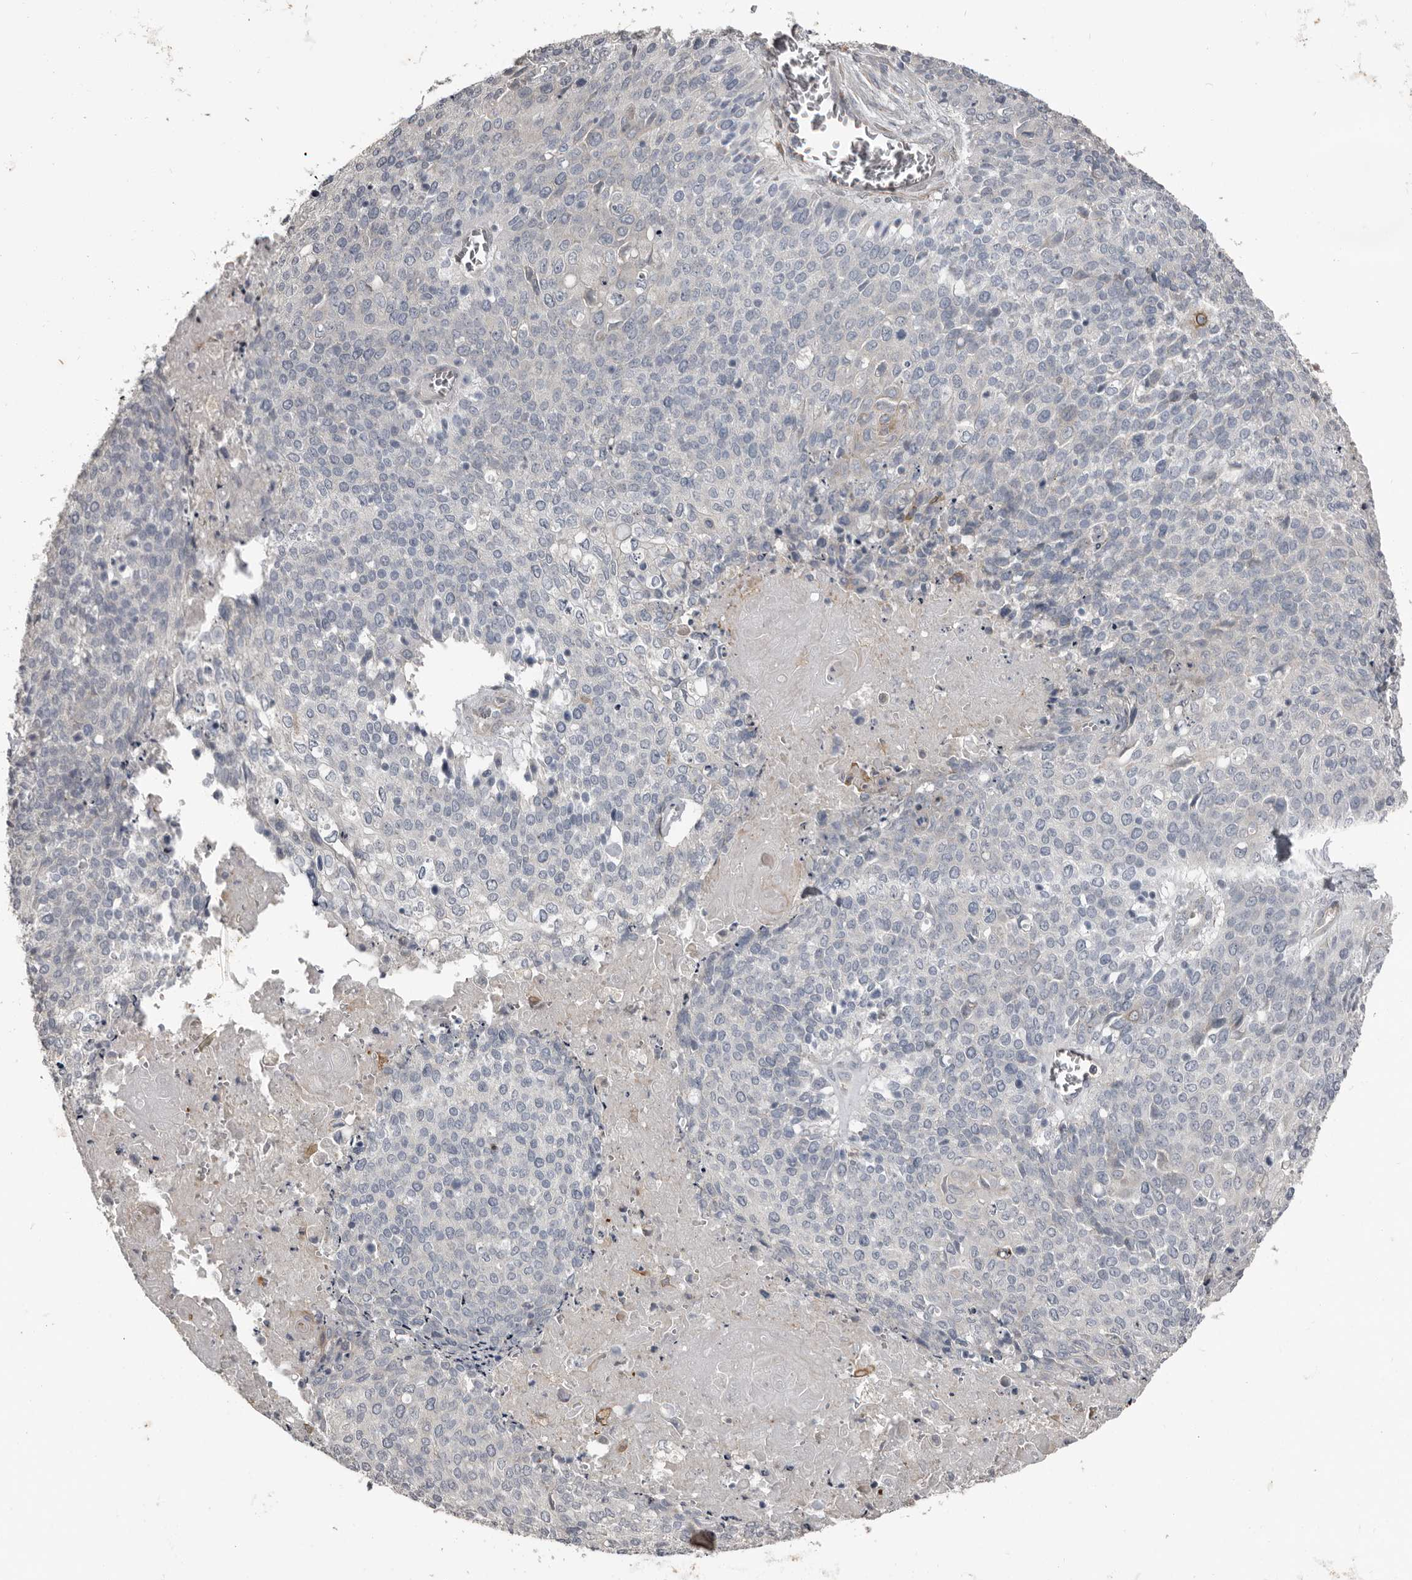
{"staining": {"intensity": "negative", "quantity": "none", "location": "none"}, "tissue": "cervical cancer", "cell_type": "Tumor cells", "image_type": "cancer", "snomed": [{"axis": "morphology", "description": "Squamous cell carcinoma, NOS"}, {"axis": "topography", "description": "Cervix"}], "caption": "Tumor cells show no significant protein expression in squamous cell carcinoma (cervical).", "gene": "KCNJ8", "patient": {"sex": "female", "age": 39}}